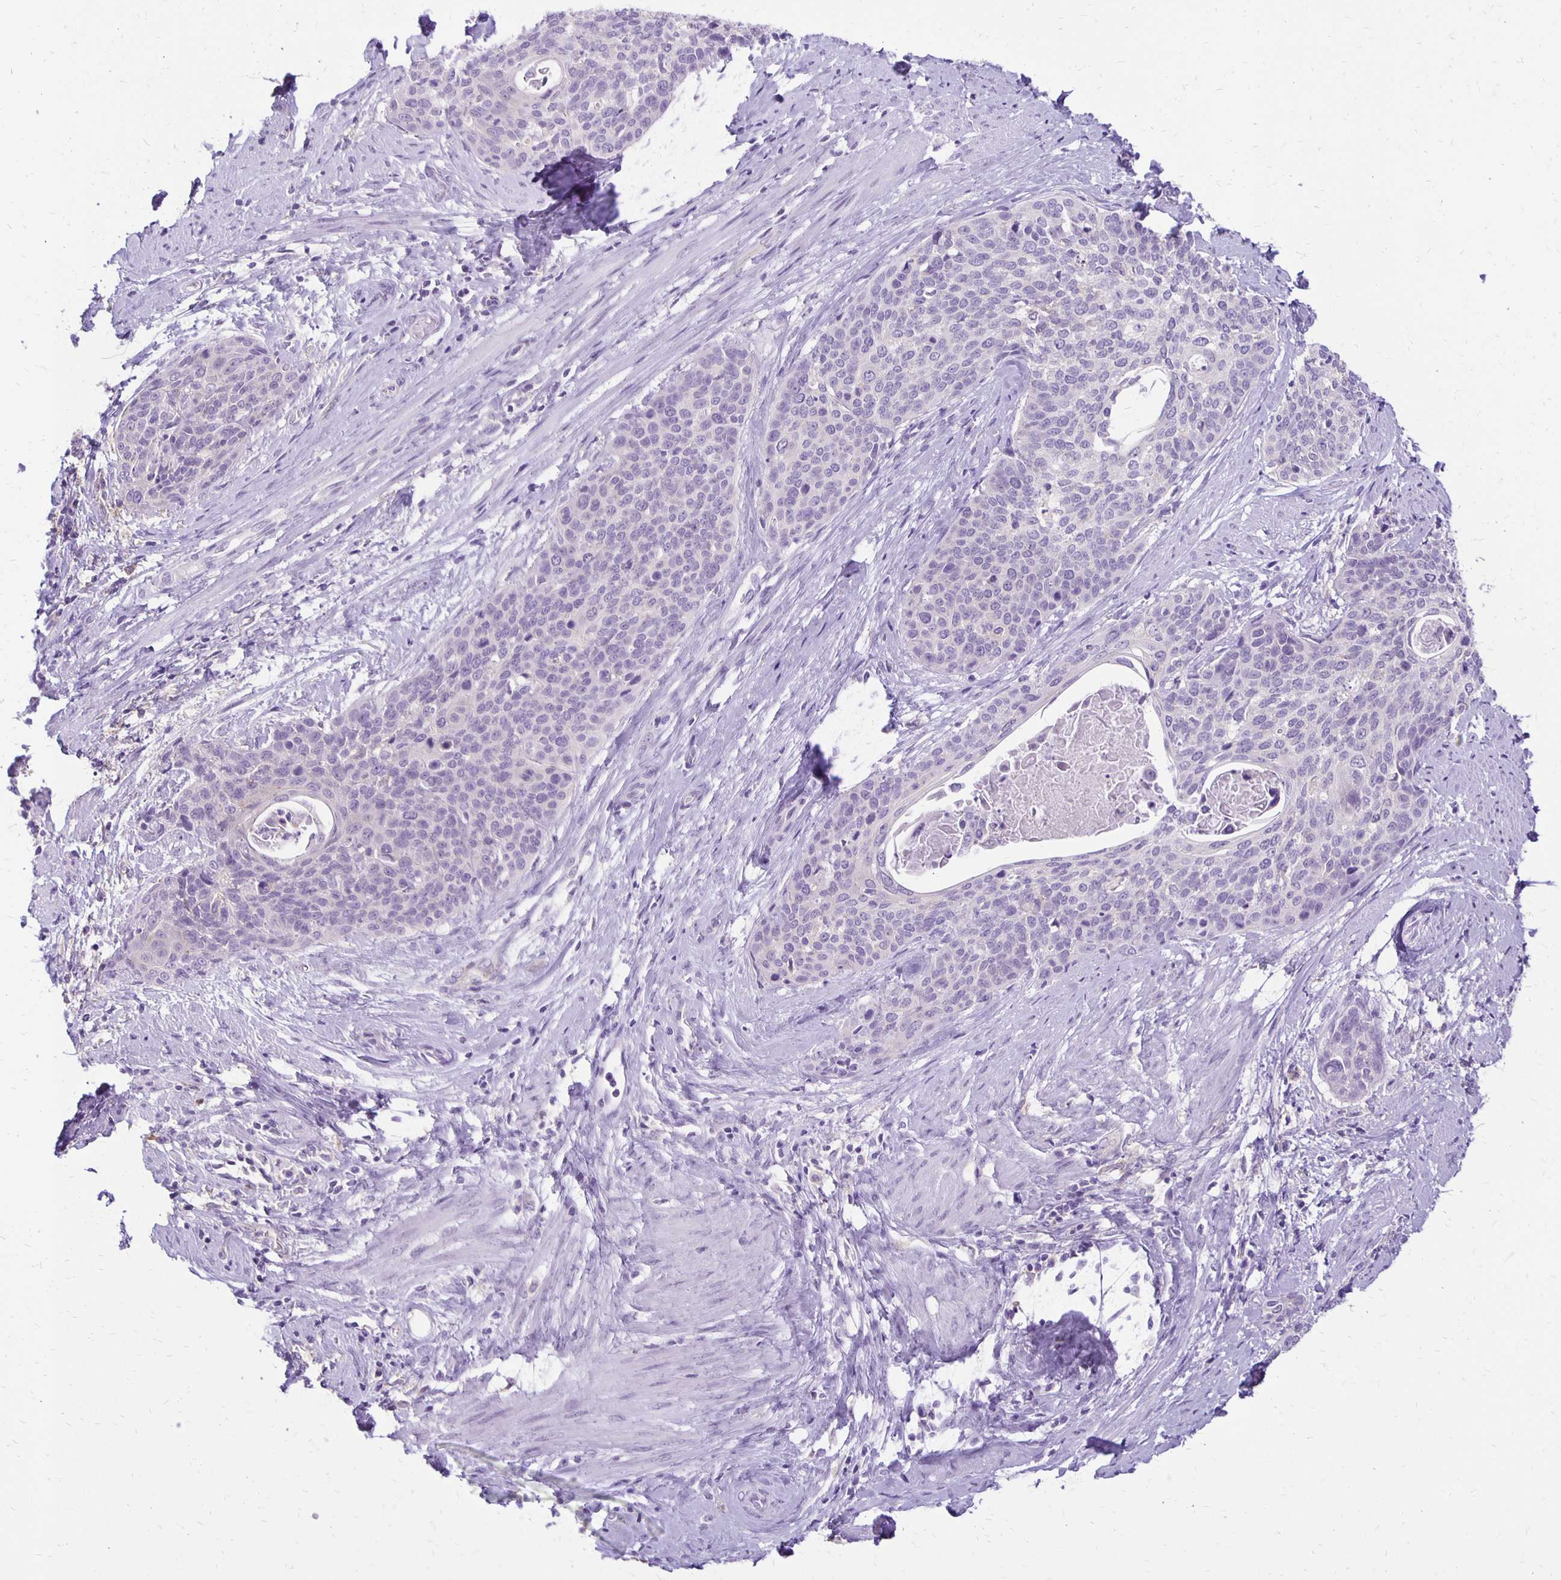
{"staining": {"intensity": "negative", "quantity": "none", "location": "none"}, "tissue": "cervical cancer", "cell_type": "Tumor cells", "image_type": "cancer", "snomed": [{"axis": "morphology", "description": "Squamous cell carcinoma, NOS"}, {"axis": "topography", "description": "Cervix"}], "caption": "Cervical cancer (squamous cell carcinoma) was stained to show a protein in brown. There is no significant positivity in tumor cells.", "gene": "ANKRD45", "patient": {"sex": "female", "age": 69}}